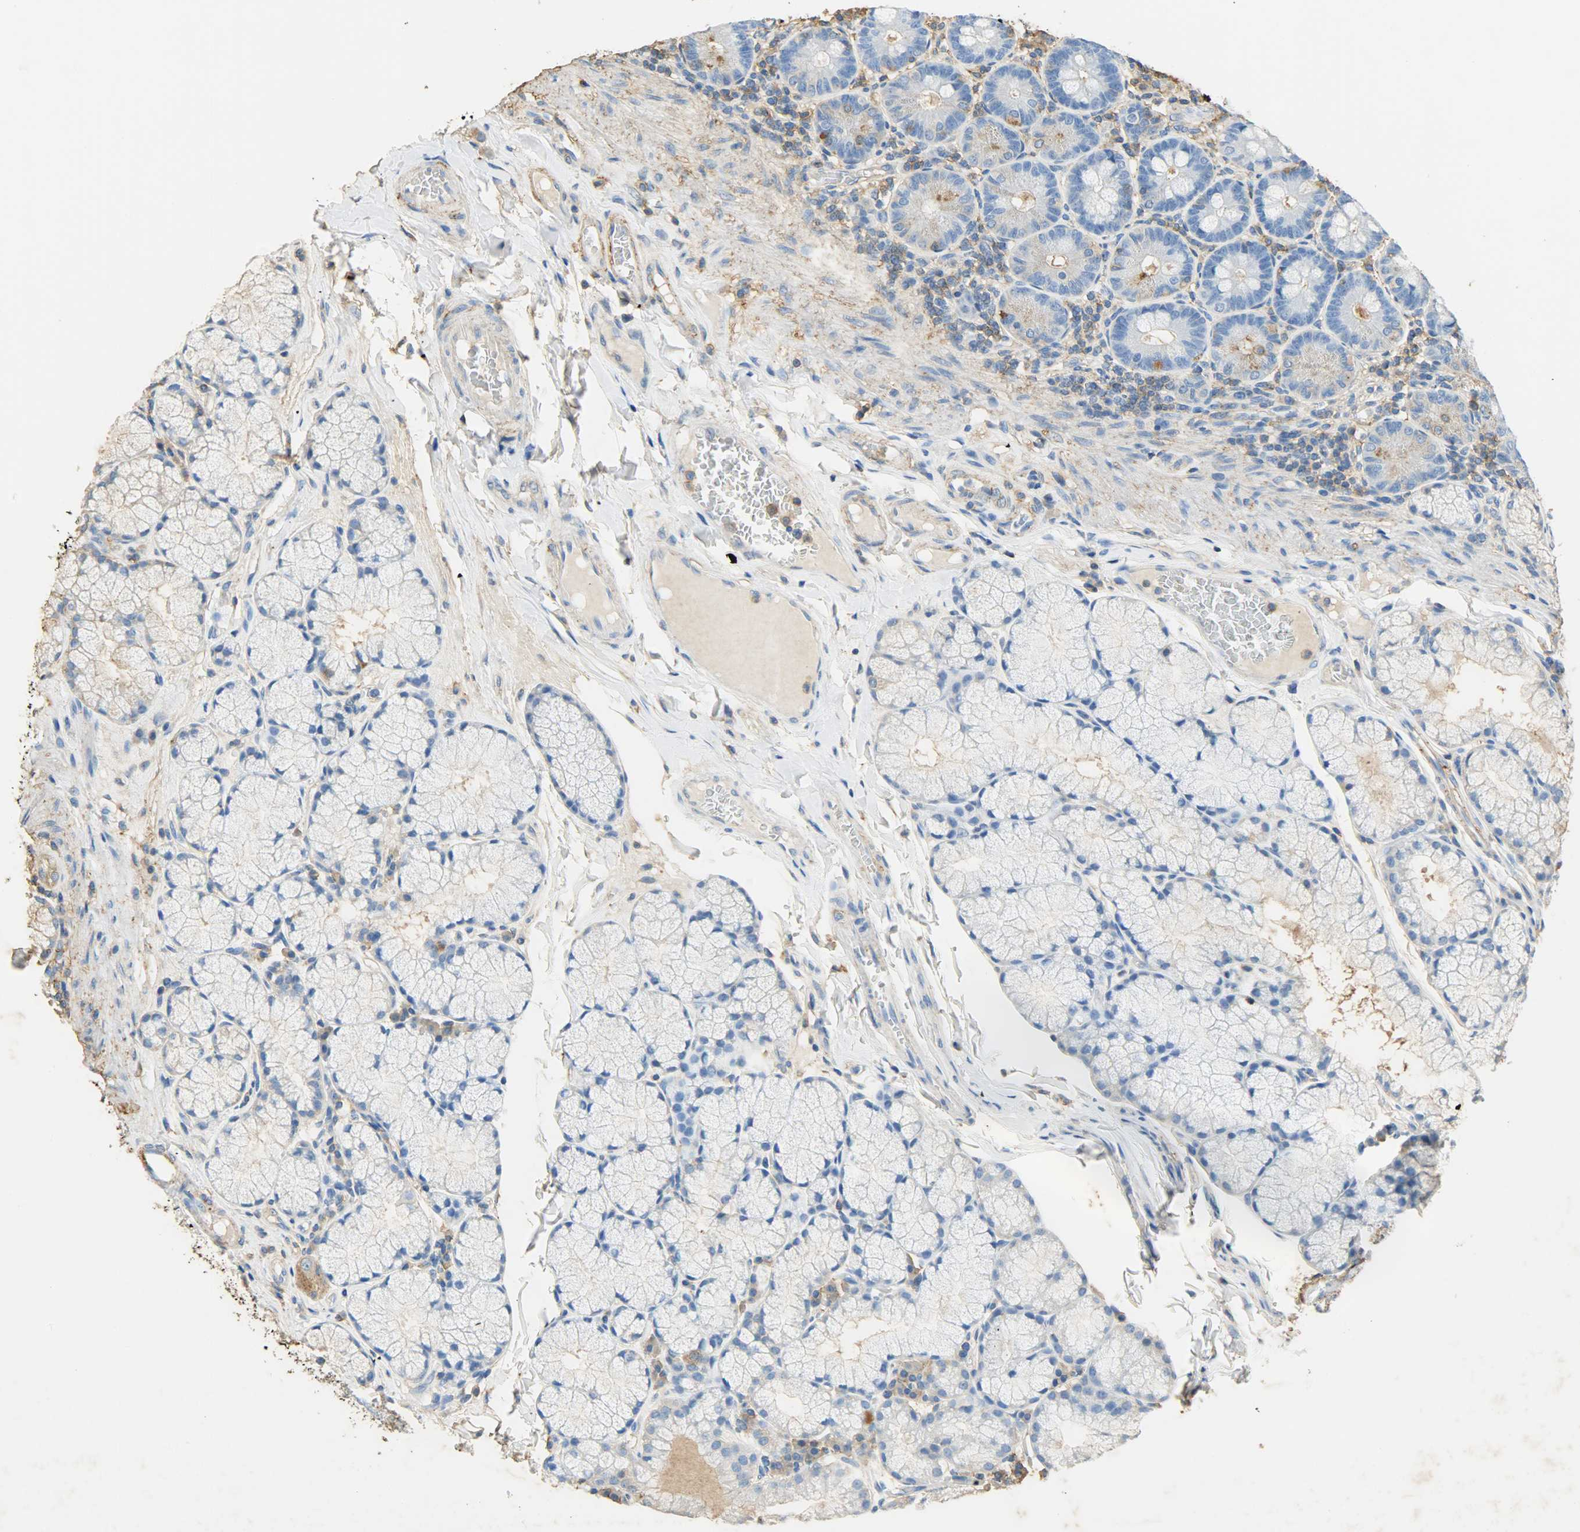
{"staining": {"intensity": "negative", "quantity": "none", "location": "none"}, "tissue": "duodenum", "cell_type": "Glandular cells", "image_type": "normal", "snomed": [{"axis": "morphology", "description": "Normal tissue, NOS"}, {"axis": "topography", "description": "Duodenum"}], "caption": "Normal duodenum was stained to show a protein in brown. There is no significant staining in glandular cells. Nuclei are stained in blue.", "gene": "ANXA6", "patient": {"sex": "male", "age": 50}}